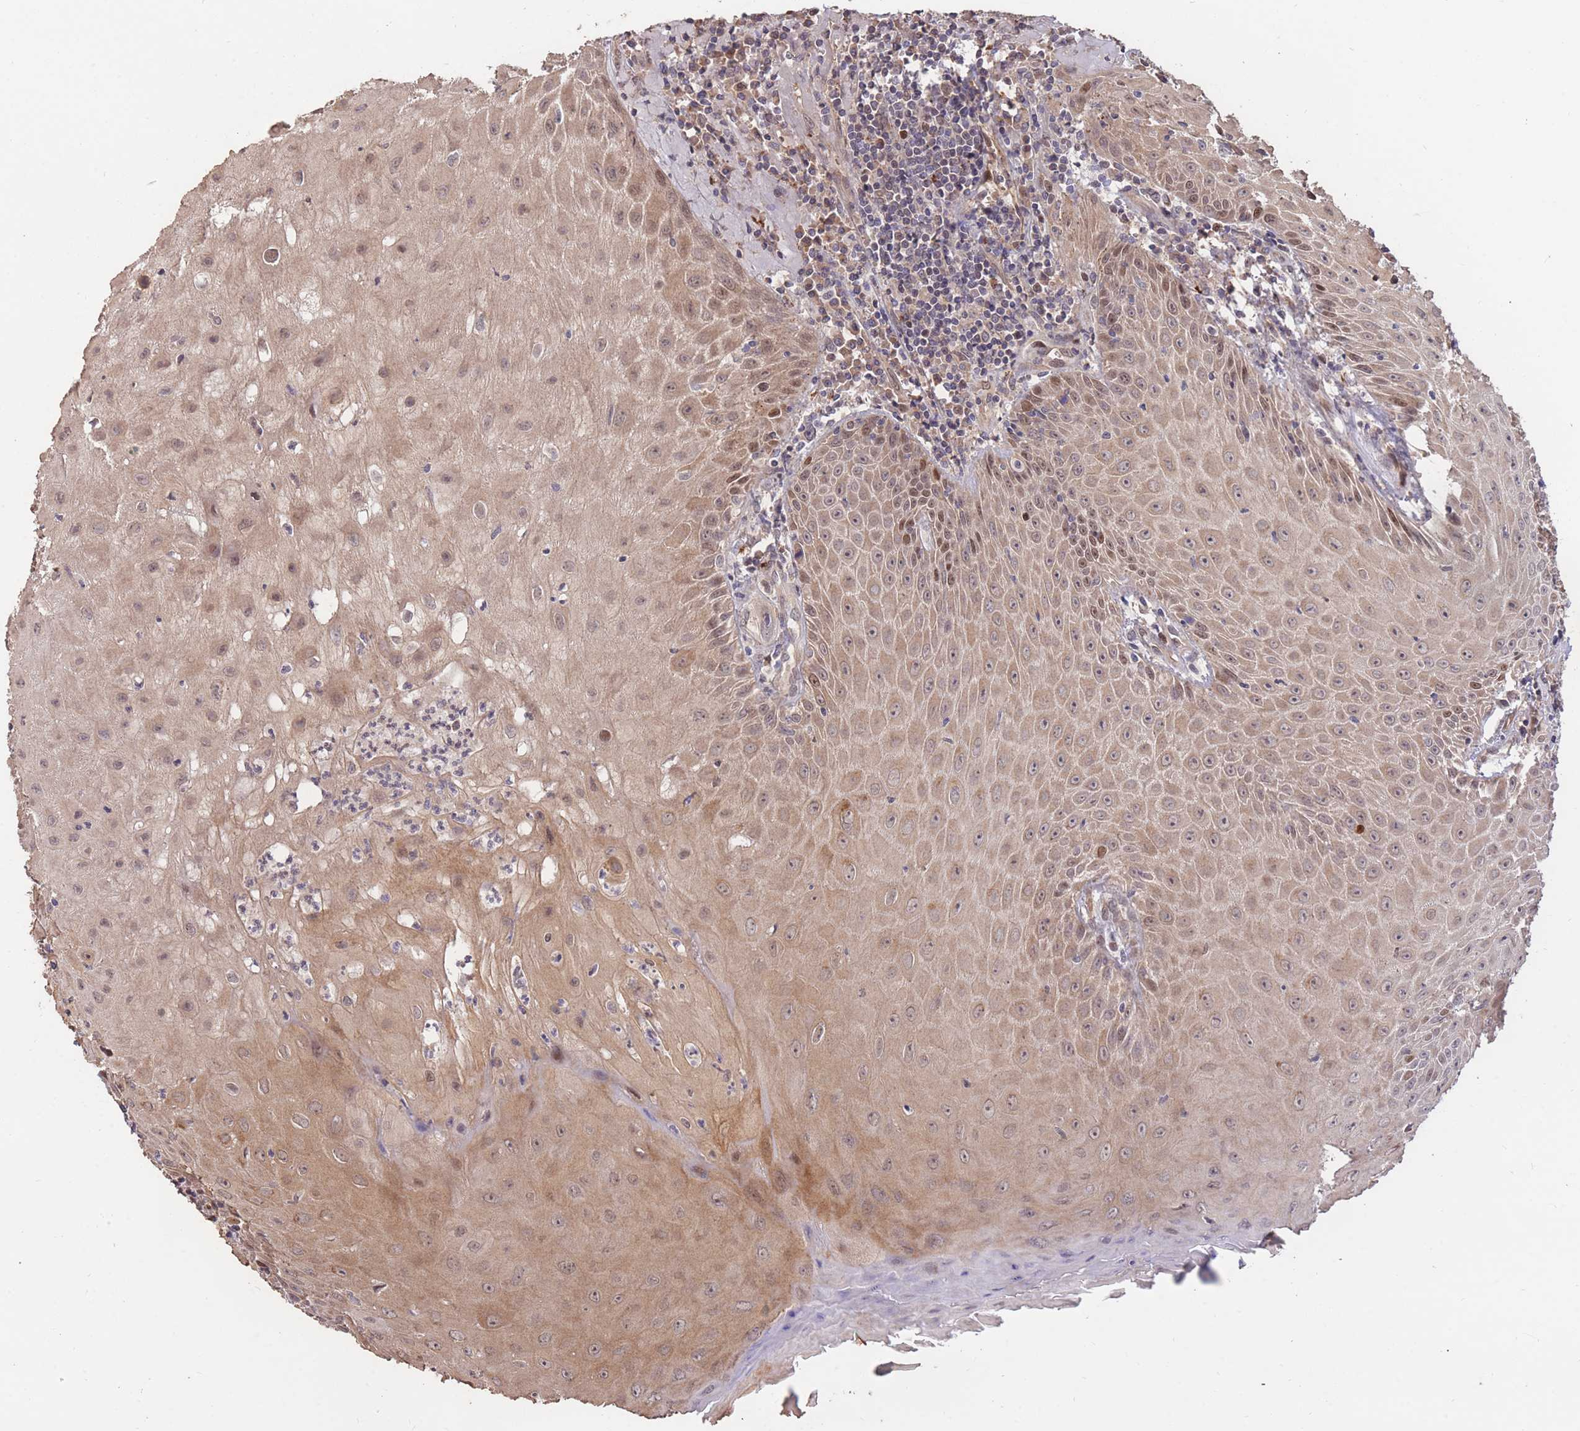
{"staining": {"intensity": "moderate", "quantity": ">75%", "location": "cytoplasmic/membranous,nuclear"}, "tissue": "head and neck cancer", "cell_type": "Tumor cells", "image_type": "cancer", "snomed": [{"axis": "morphology", "description": "Normal tissue, NOS"}, {"axis": "morphology", "description": "Squamous cell carcinoma, NOS"}, {"axis": "topography", "description": "Oral tissue"}, {"axis": "topography", "description": "Head-Neck"}], "caption": "Immunohistochemical staining of squamous cell carcinoma (head and neck) exhibits medium levels of moderate cytoplasmic/membranous and nuclear protein staining in about >75% of tumor cells.", "gene": "RGS14", "patient": {"sex": "female", "age": 70}}